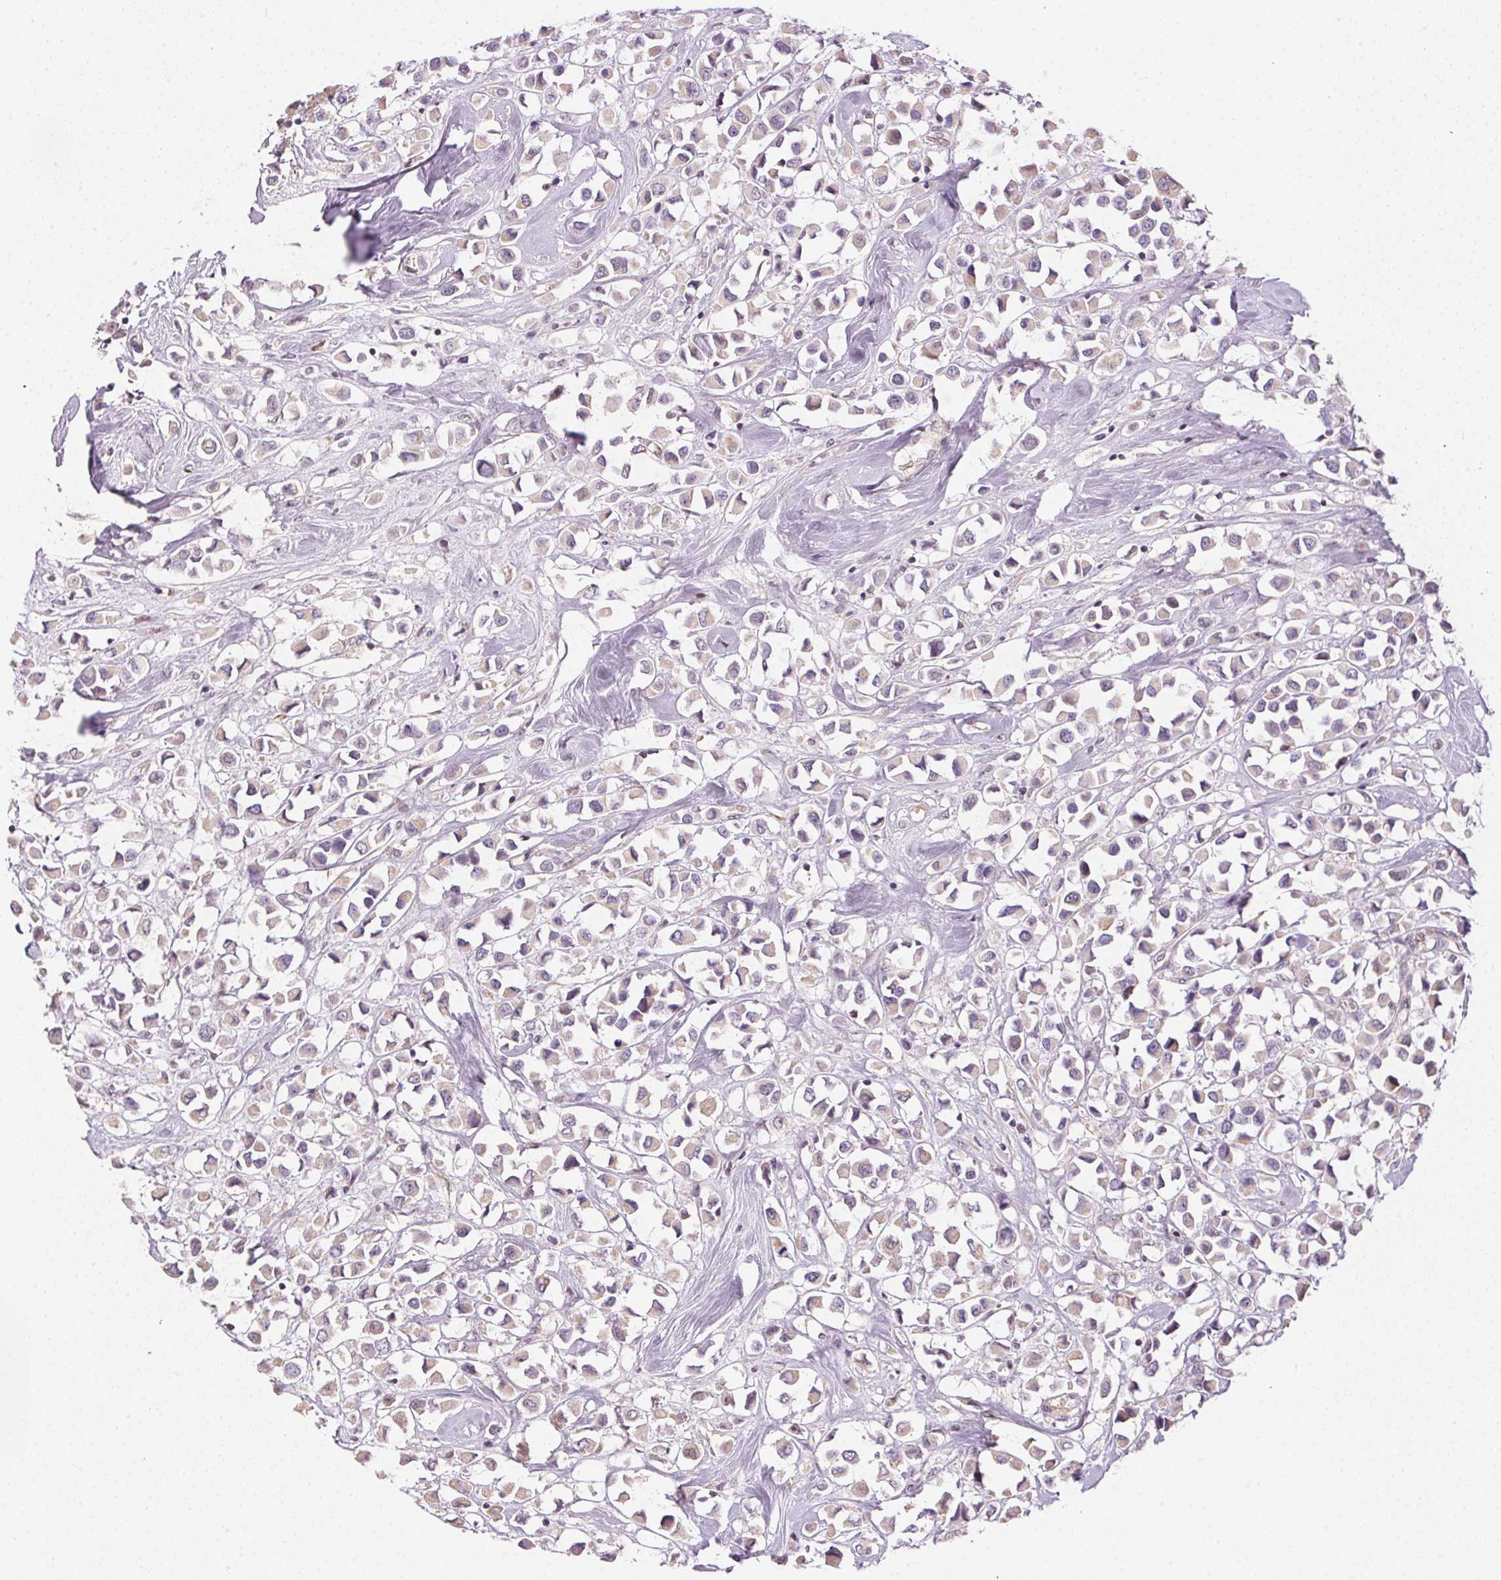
{"staining": {"intensity": "weak", "quantity": "25%-75%", "location": "cytoplasmic/membranous"}, "tissue": "breast cancer", "cell_type": "Tumor cells", "image_type": "cancer", "snomed": [{"axis": "morphology", "description": "Duct carcinoma"}, {"axis": "topography", "description": "Breast"}], "caption": "The histopathology image reveals staining of breast cancer (invasive ductal carcinoma), revealing weak cytoplasmic/membranous protein expression (brown color) within tumor cells.", "gene": "SC5D", "patient": {"sex": "female", "age": 61}}